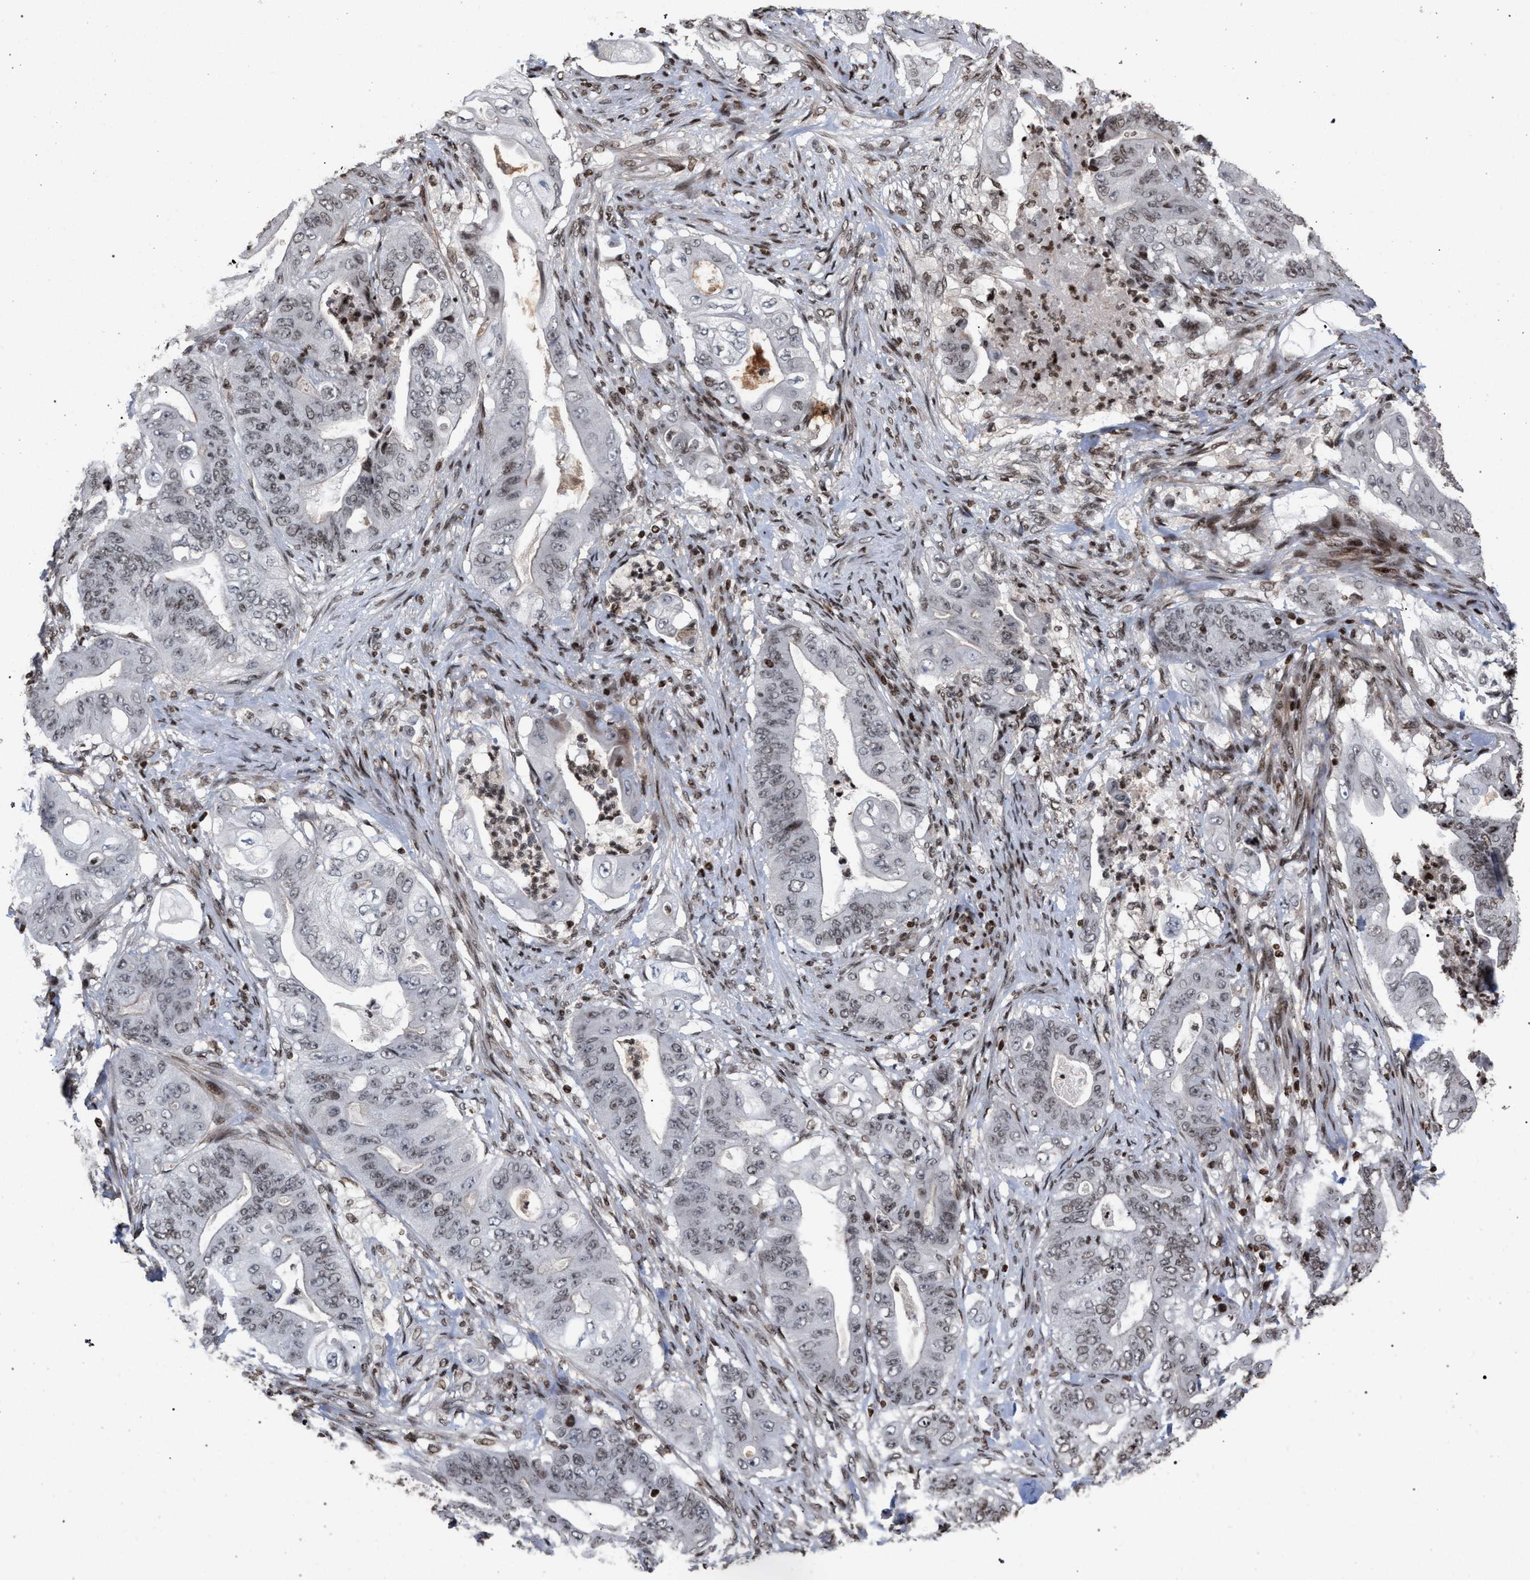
{"staining": {"intensity": "weak", "quantity": "<25%", "location": "nuclear"}, "tissue": "stomach cancer", "cell_type": "Tumor cells", "image_type": "cancer", "snomed": [{"axis": "morphology", "description": "Adenocarcinoma, NOS"}, {"axis": "topography", "description": "Stomach"}], "caption": "Immunohistochemical staining of stomach cancer (adenocarcinoma) displays no significant staining in tumor cells.", "gene": "FOXD3", "patient": {"sex": "female", "age": 73}}